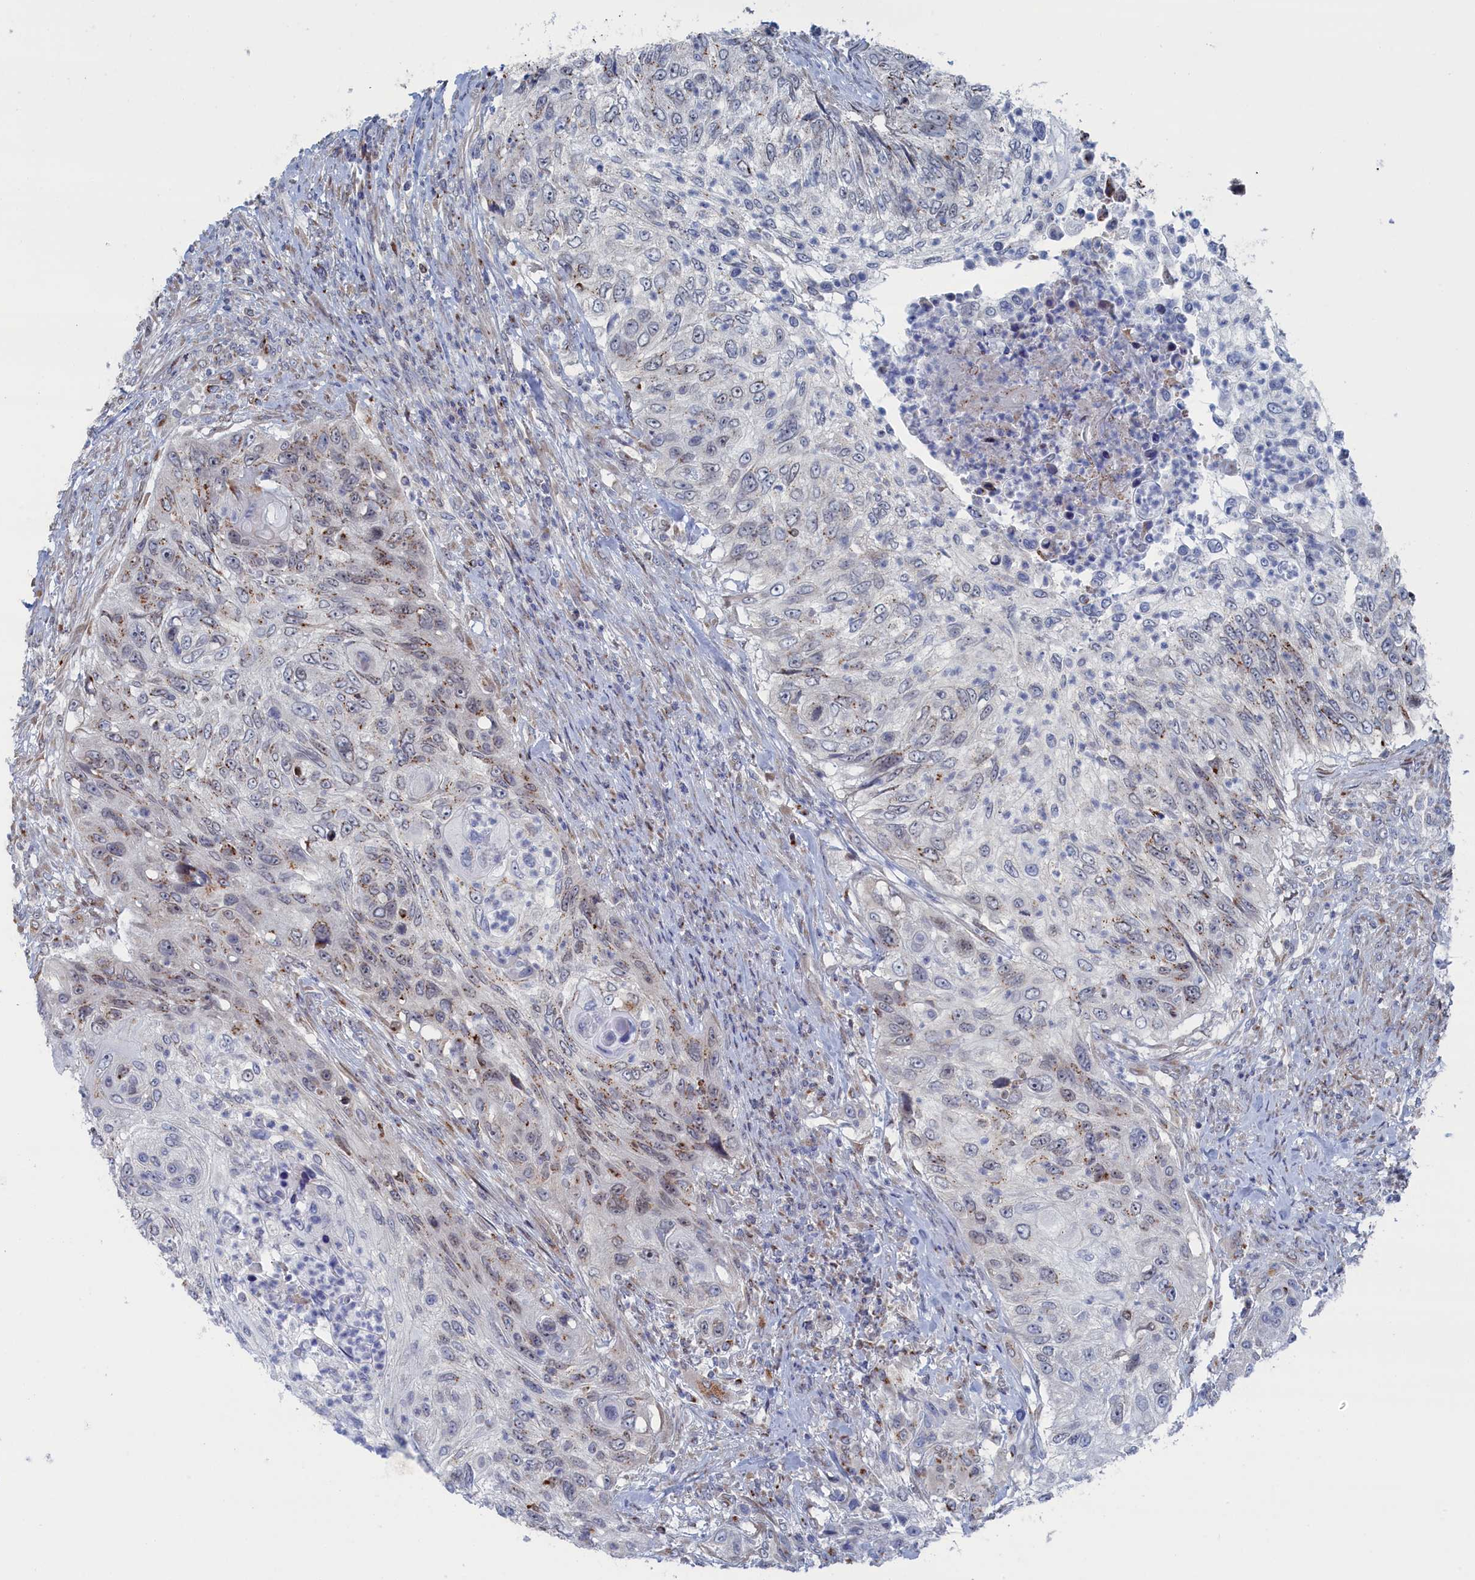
{"staining": {"intensity": "moderate", "quantity": "25%-75%", "location": "cytoplasmic/membranous"}, "tissue": "urothelial cancer", "cell_type": "Tumor cells", "image_type": "cancer", "snomed": [{"axis": "morphology", "description": "Urothelial carcinoma, High grade"}, {"axis": "topography", "description": "Urinary bladder"}], "caption": "A medium amount of moderate cytoplasmic/membranous expression is appreciated in about 25%-75% of tumor cells in urothelial cancer tissue. (brown staining indicates protein expression, while blue staining denotes nuclei).", "gene": "IRX1", "patient": {"sex": "female", "age": 60}}